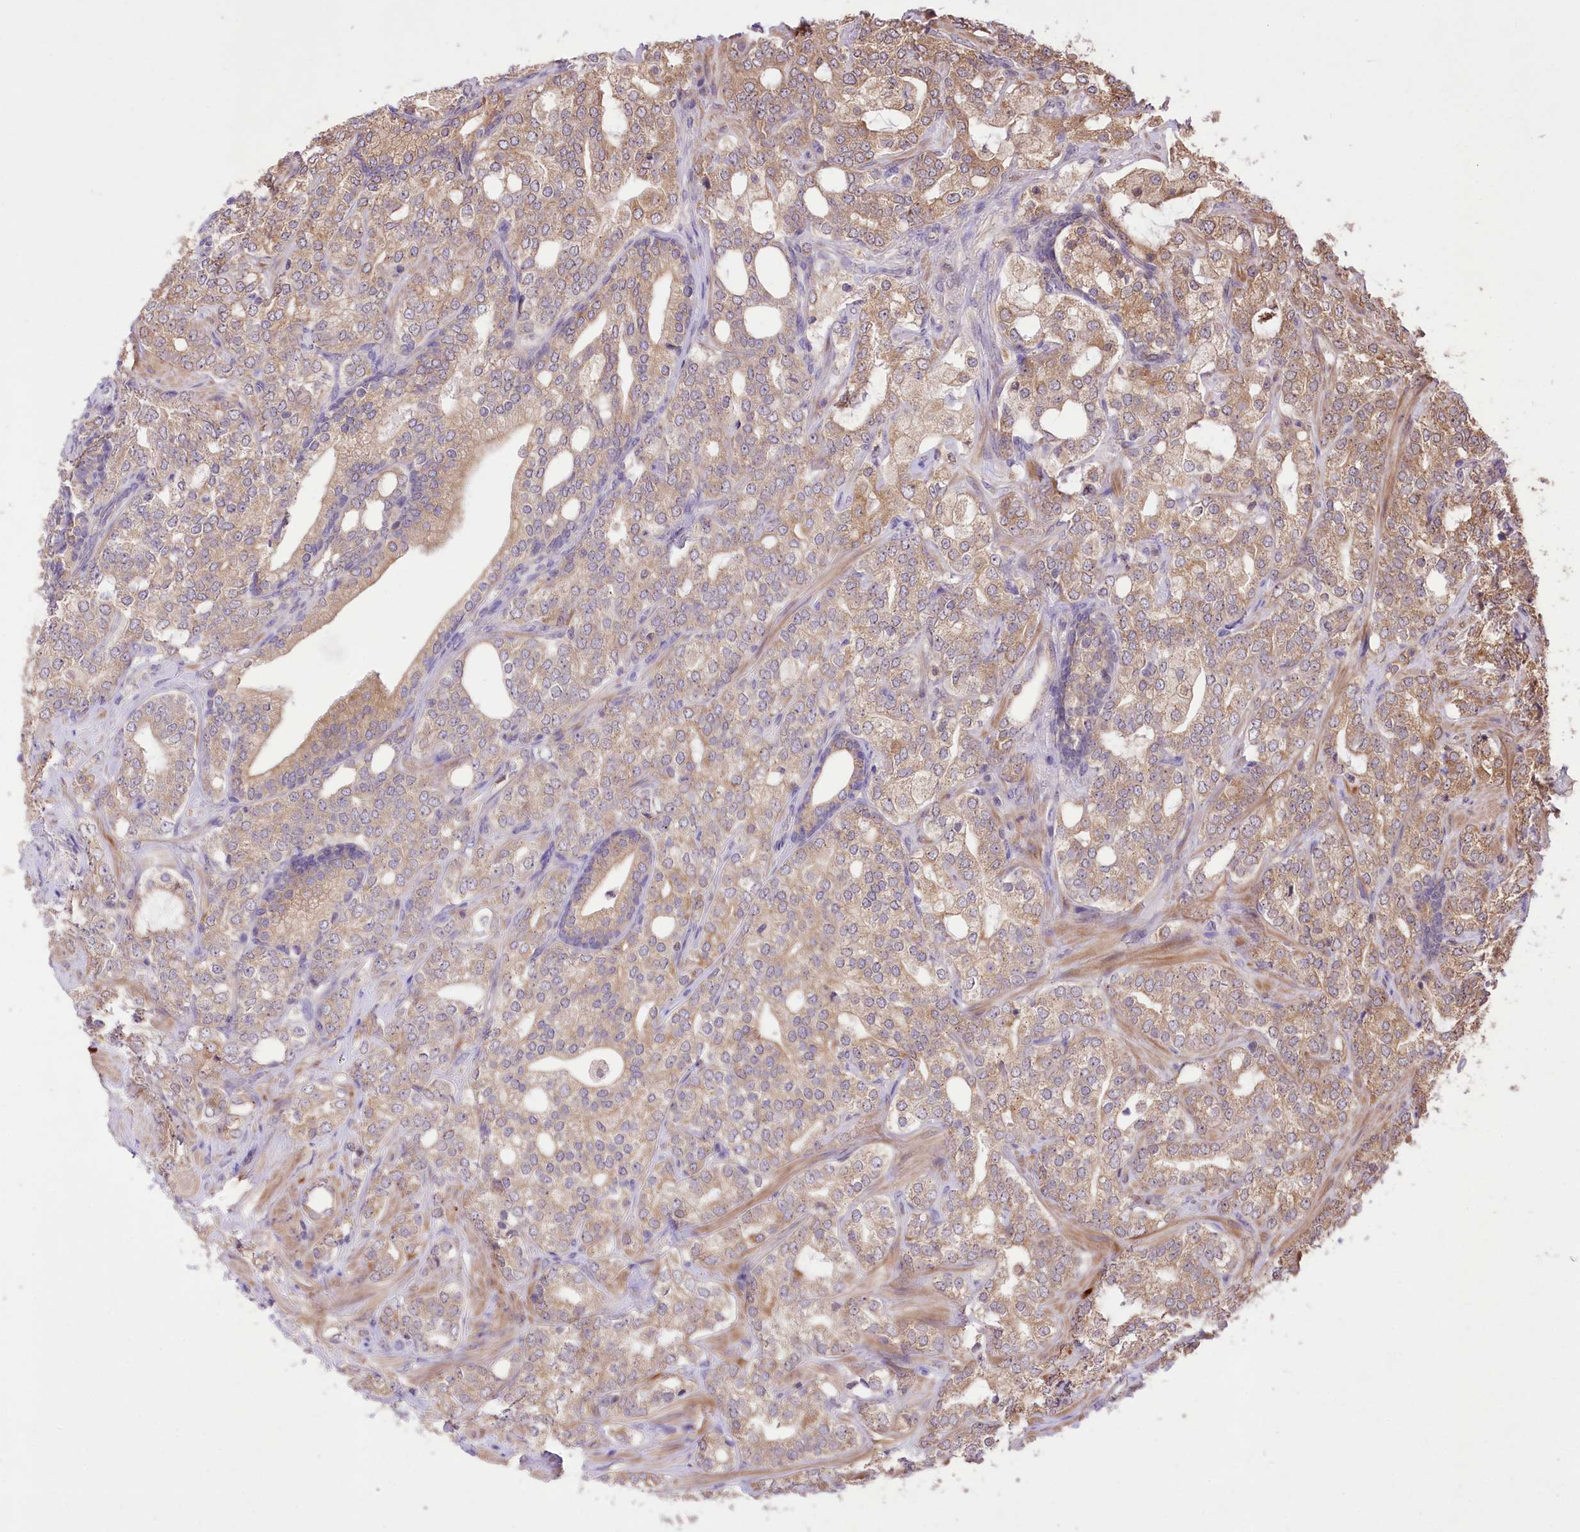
{"staining": {"intensity": "moderate", "quantity": ">75%", "location": "cytoplasmic/membranous"}, "tissue": "prostate cancer", "cell_type": "Tumor cells", "image_type": "cancer", "snomed": [{"axis": "morphology", "description": "Adenocarcinoma, High grade"}, {"axis": "topography", "description": "Prostate"}], "caption": "Prostate high-grade adenocarcinoma was stained to show a protein in brown. There is medium levels of moderate cytoplasmic/membranous staining in approximately >75% of tumor cells.", "gene": "HELT", "patient": {"sex": "male", "age": 64}}